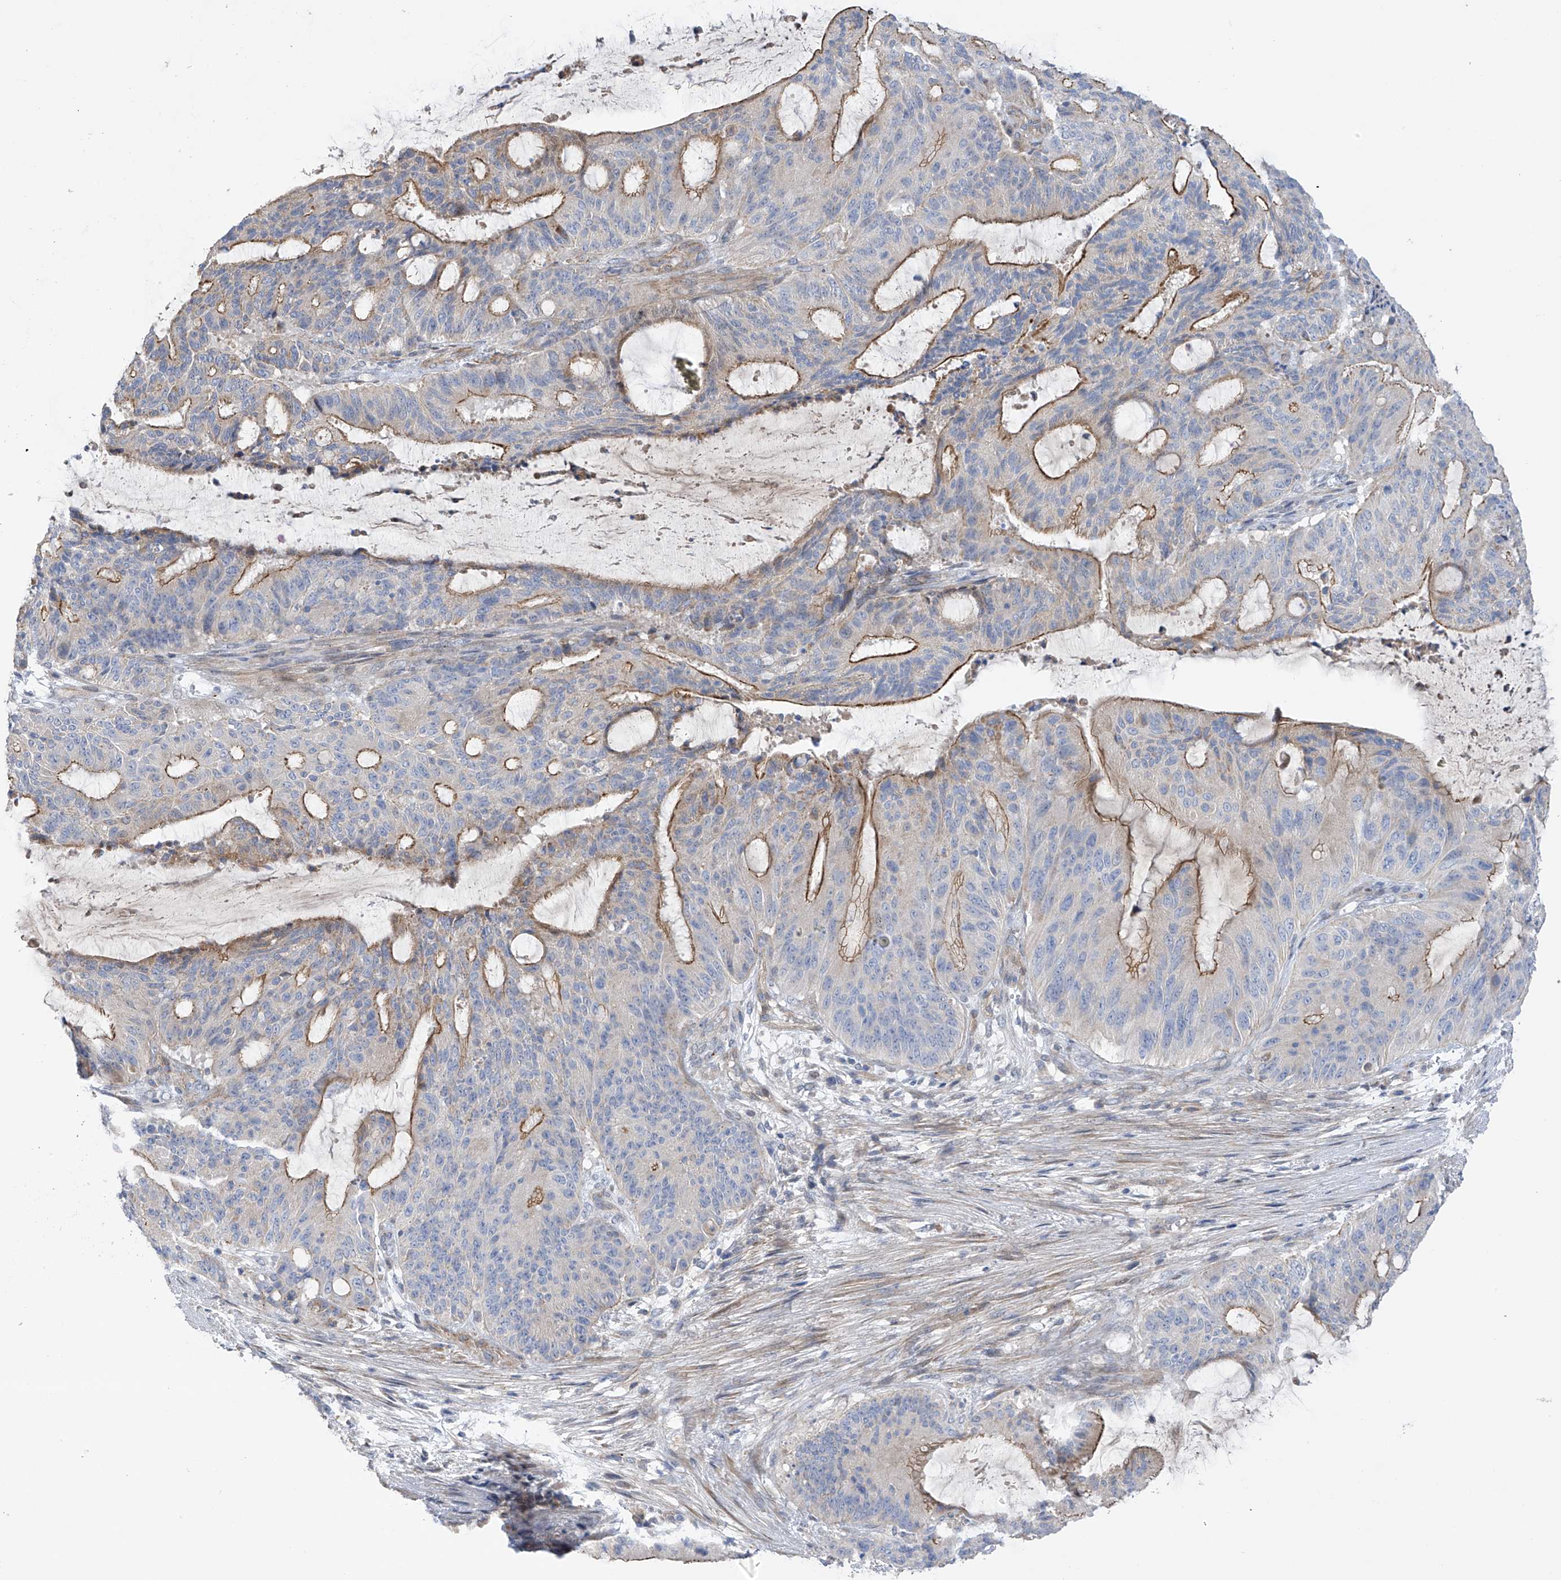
{"staining": {"intensity": "moderate", "quantity": "25%-75%", "location": "cytoplasmic/membranous"}, "tissue": "liver cancer", "cell_type": "Tumor cells", "image_type": "cancer", "snomed": [{"axis": "morphology", "description": "Normal tissue, NOS"}, {"axis": "morphology", "description": "Cholangiocarcinoma"}, {"axis": "topography", "description": "Liver"}, {"axis": "topography", "description": "Peripheral nerve tissue"}], "caption": "Immunohistochemical staining of human liver cancer exhibits medium levels of moderate cytoplasmic/membranous protein expression in approximately 25%-75% of tumor cells.", "gene": "ZNF641", "patient": {"sex": "female", "age": 73}}